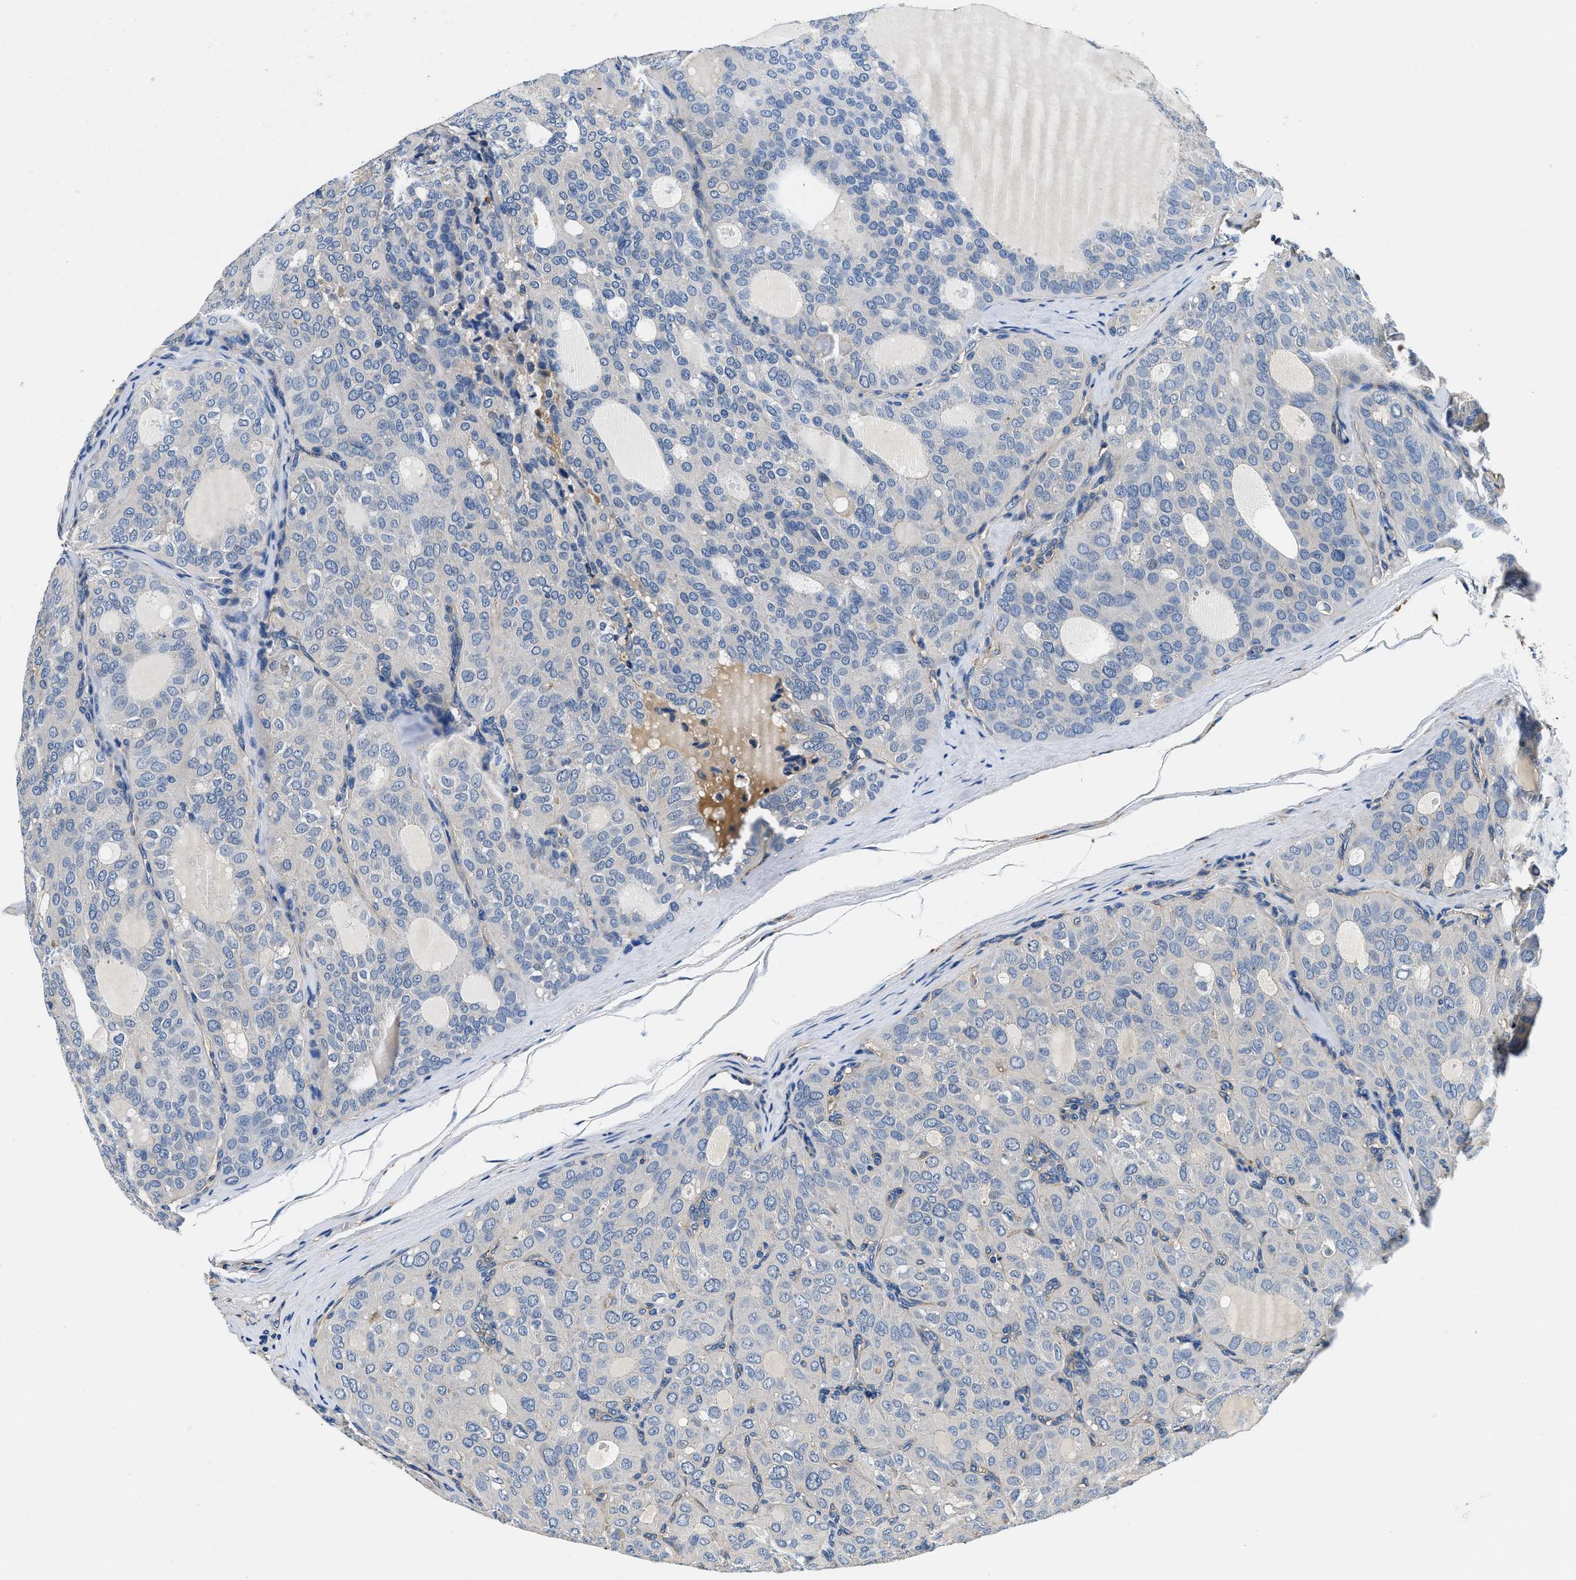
{"staining": {"intensity": "negative", "quantity": "none", "location": "none"}, "tissue": "thyroid cancer", "cell_type": "Tumor cells", "image_type": "cancer", "snomed": [{"axis": "morphology", "description": "Follicular adenoma carcinoma, NOS"}, {"axis": "topography", "description": "Thyroid gland"}], "caption": "Tumor cells are negative for protein expression in human thyroid cancer (follicular adenoma carcinoma).", "gene": "ZFAND3", "patient": {"sex": "male", "age": 75}}